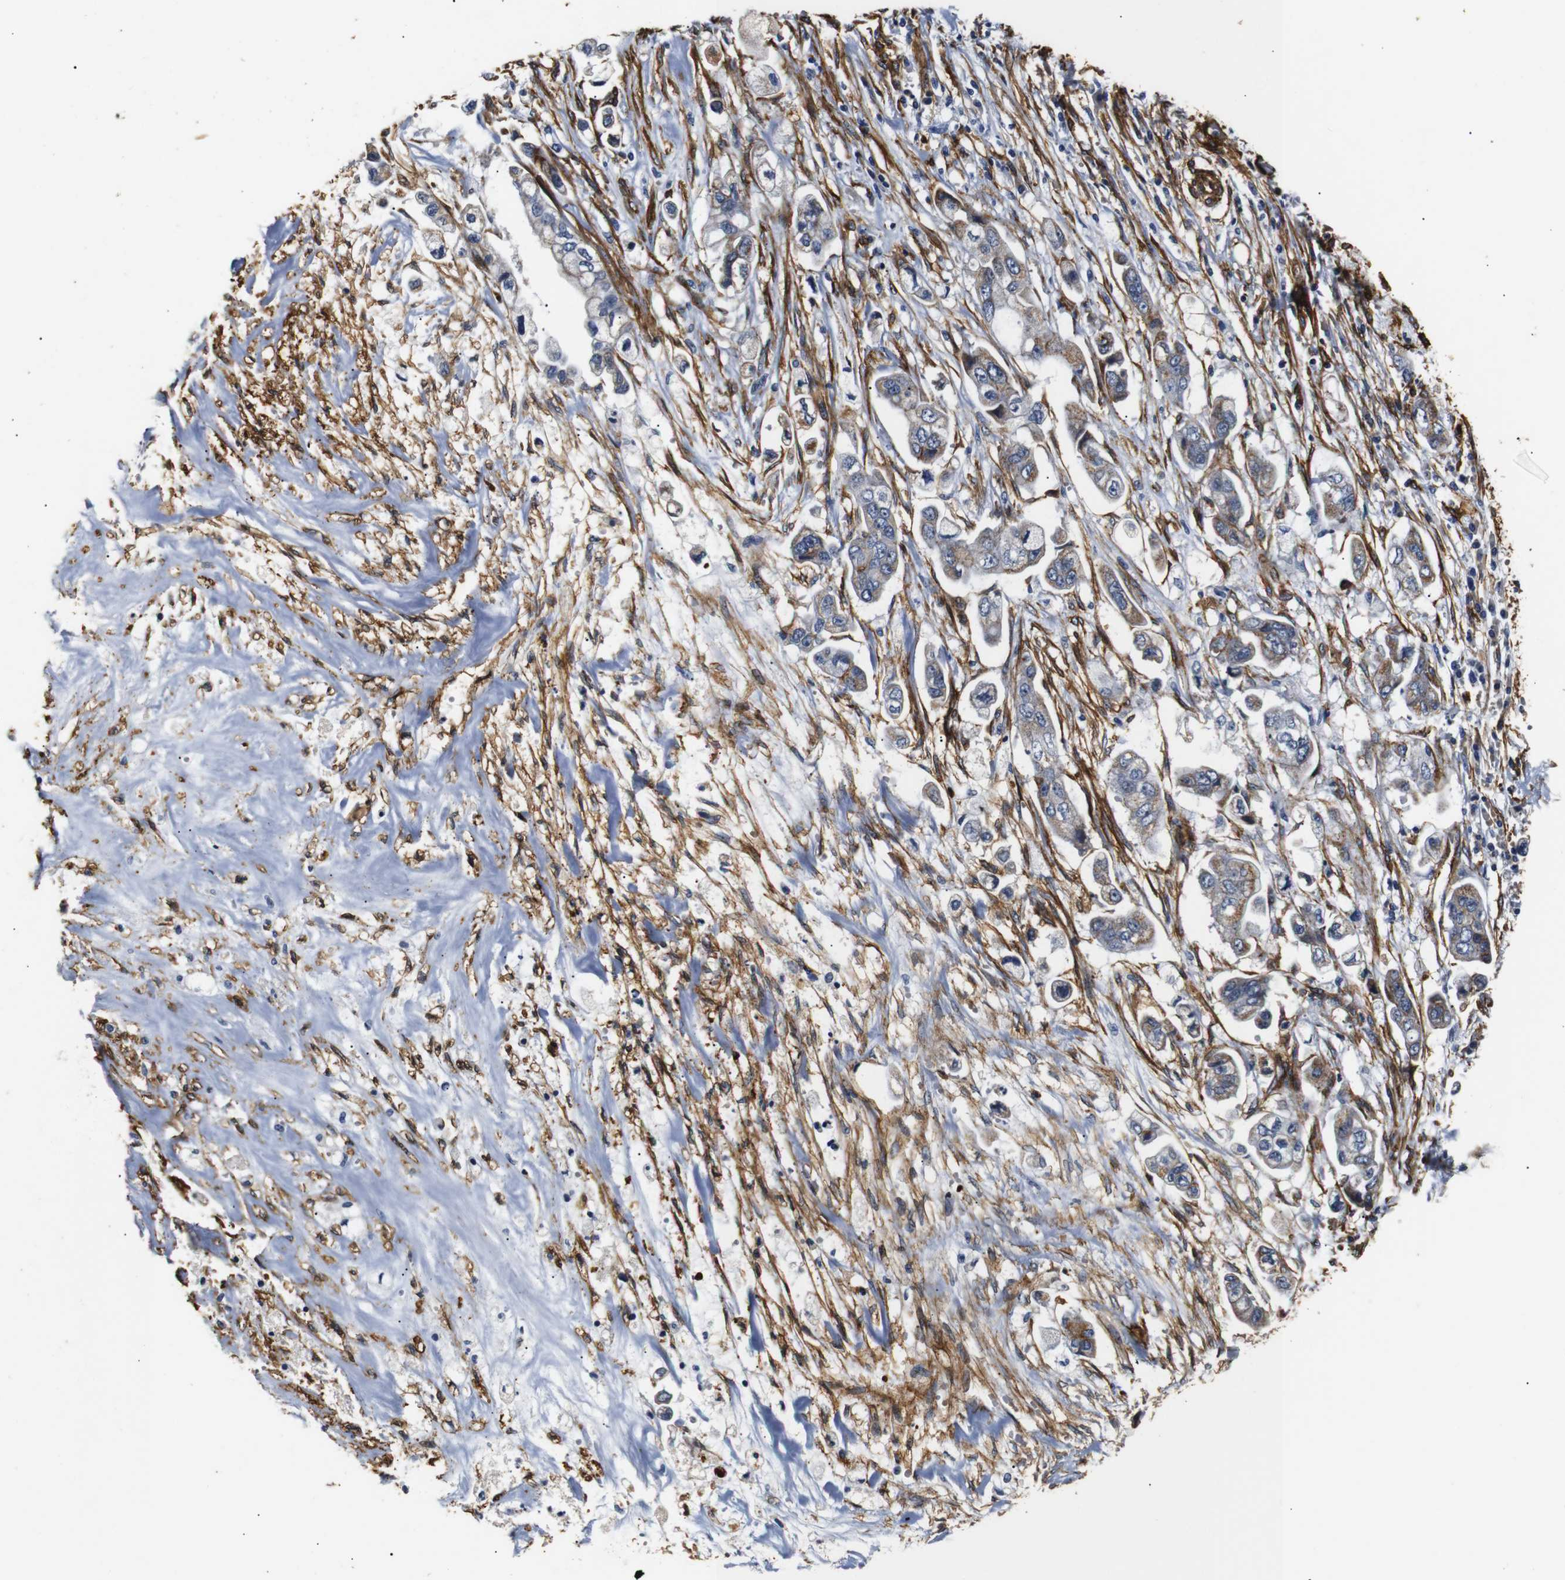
{"staining": {"intensity": "moderate", "quantity": "<25%", "location": "cytoplasmic/membranous"}, "tissue": "stomach cancer", "cell_type": "Tumor cells", "image_type": "cancer", "snomed": [{"axis": "morphology", "description": "Adenocarcinoma, NOS"}, {"axis": "topography", "description": "Stomach"}], "caption": "DAB (3,3'-diaminobenzidine) immunohistochemical staining of human stomach cancer demonstrates moderate cytoplasmic/membranous protein staining in about <25% of tumor cells.", "gene": "CAV2", "patient": {"sex": "male", "age": 62}}